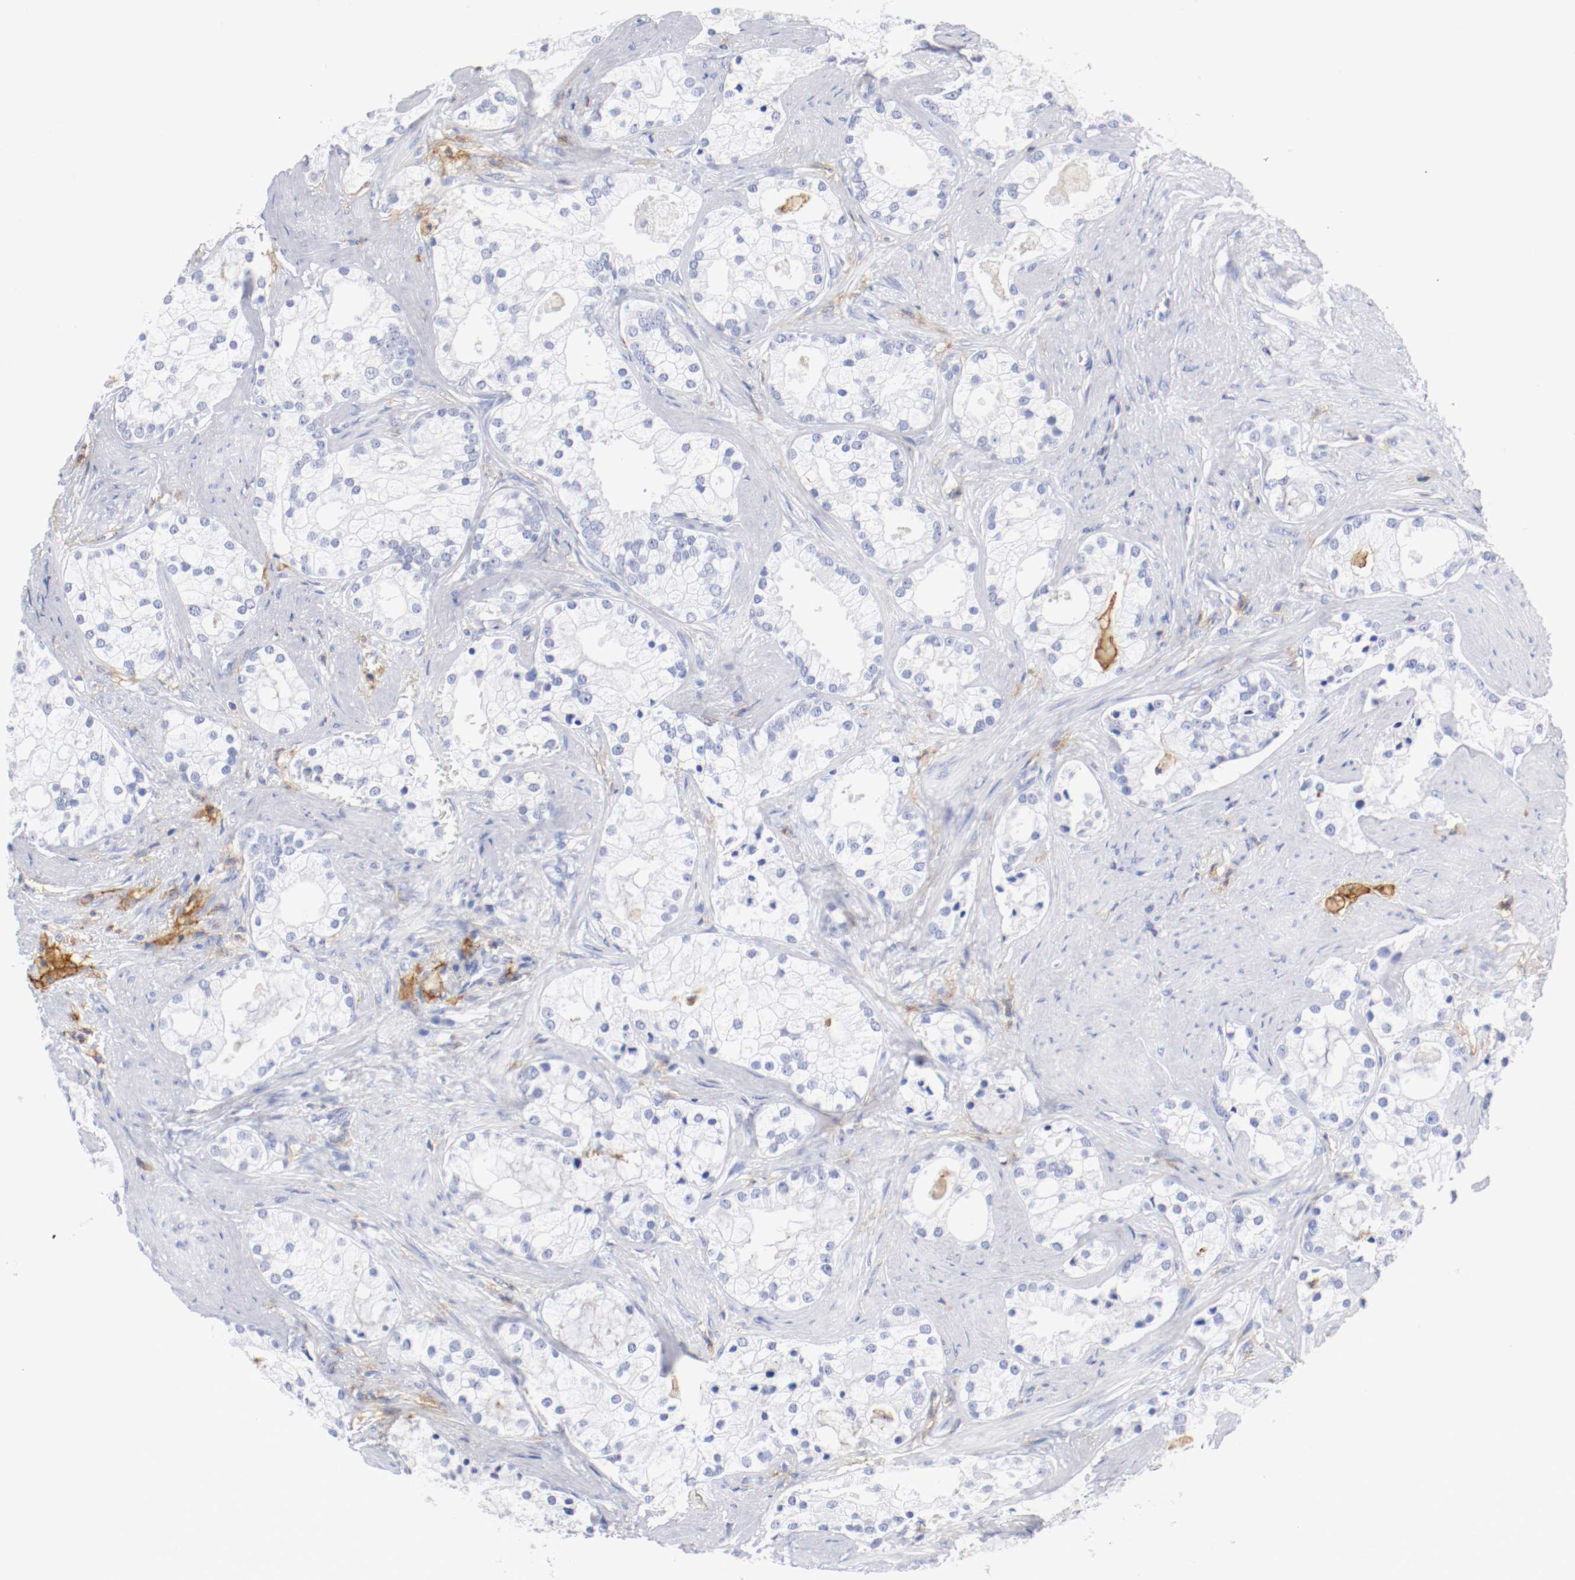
{"staining": {"intensity": "negative", "quantity": "none", "location": "none"}, "tissue": "prostate cancer", "cell_type": "Tumor cells", "image_type": "cancer", "snomed": [{"axis": "morphology", "description": "Adenocarcinoma, Low grade"}, {"axis": "topography", "description": "Prostate"}], "caption": "Immunohistochemistry of human prostate low-grade adenocarcinoma reveals no positivity in tumor cells. (DAB (3,3'-diaminobenzidine) immunohistochemistry with hematoxylin counter stain).", "gene": "ITGAX", "patient": {"sex": "male", "age": 58}}